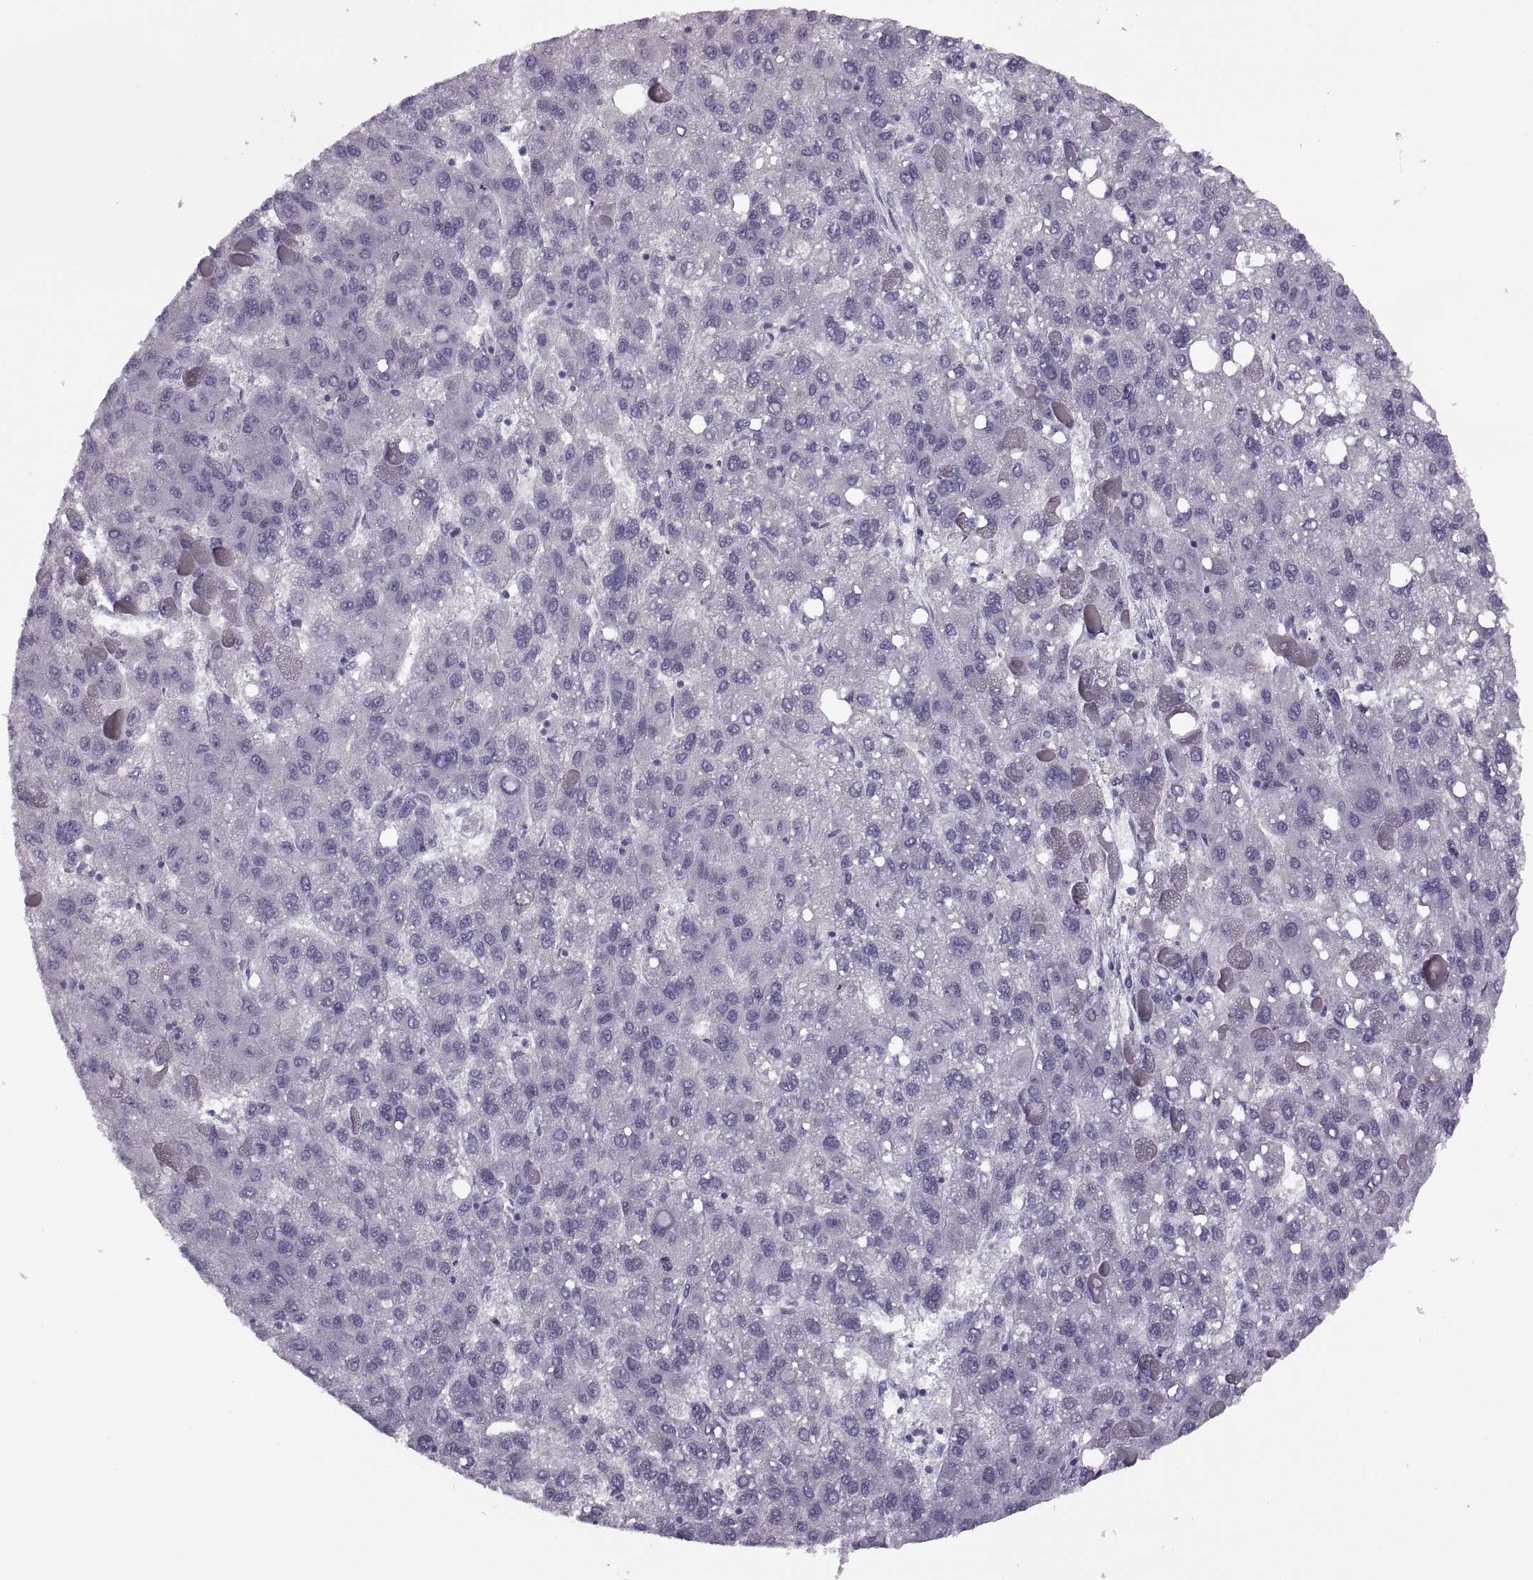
{"staining": {"intensity": "negative", "quantity": "none", "location": "none"}, "tissue": "liver cancer", "cell_type": "Tumor cells", "image_type": "cancer", "snomed": [{"axis": "morphology", "description": "Carcinoma, Hepatocellular, NOS"}, {"axis": "topography", "description": "Liver"}], "caption": "IHC of human liver cancer (hepatocellular carcinoma) reveals no staining in tumor cells.", "gene": "RSPH6A", "patient": {"sex": "female", "age": 82}}